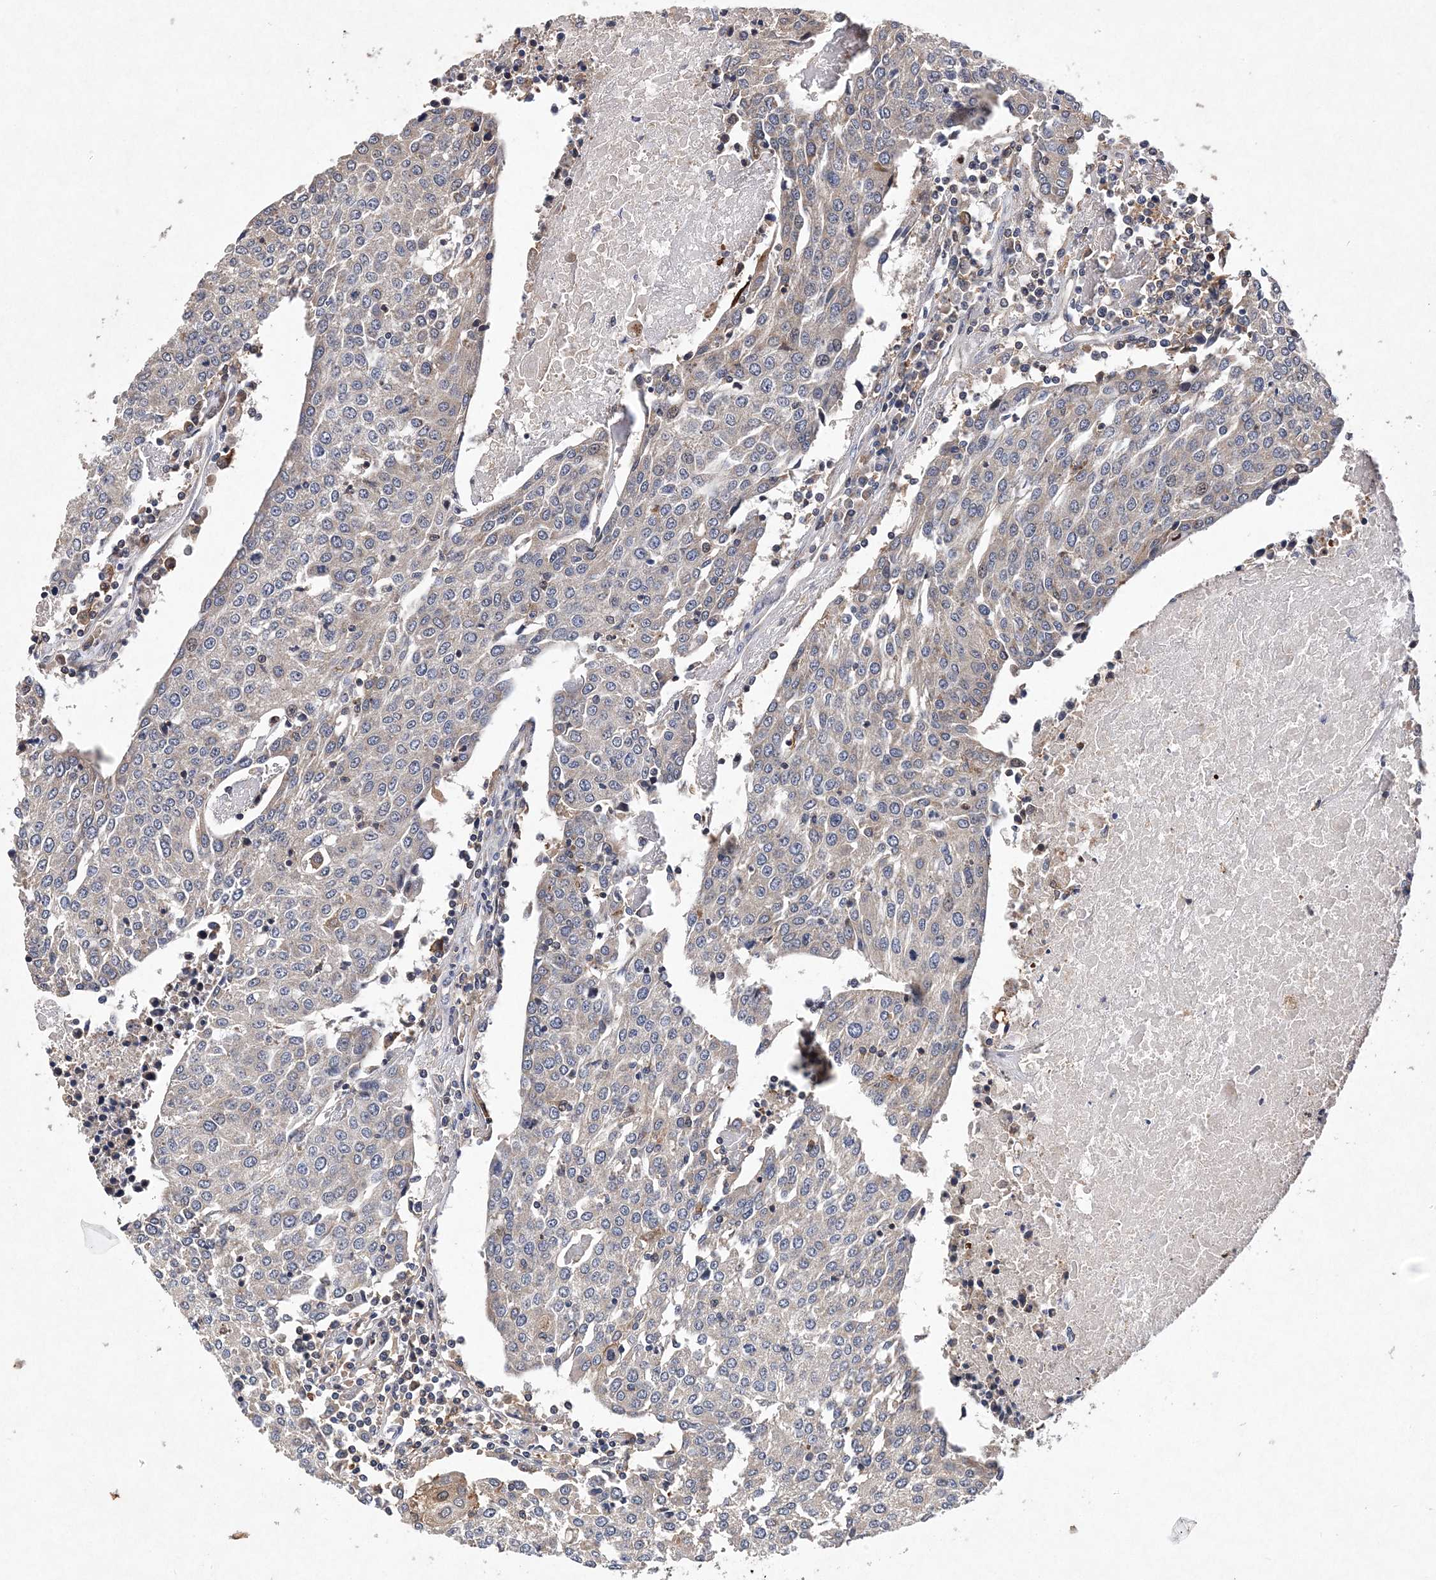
{"staining": {"intensity": "negative", "quantity": "none", "location": "none"}, "tissue": "urothelial cancer", "cell_type": "Tumor cells", "image_type": "cancer", "snomed": [{"axis": "morphology", "description": "Urothelial carcinoma, High grade"}, {"axis": "topography", "description": "Urinary bladder"}], "caption": "Immunohistochemical staining of urothelial cancer exhibits no significant expression in tumor cells. Nuclei are stained in blue.", "gene": "PROSER1", "patient": {"sex": "female", "age": 85}}